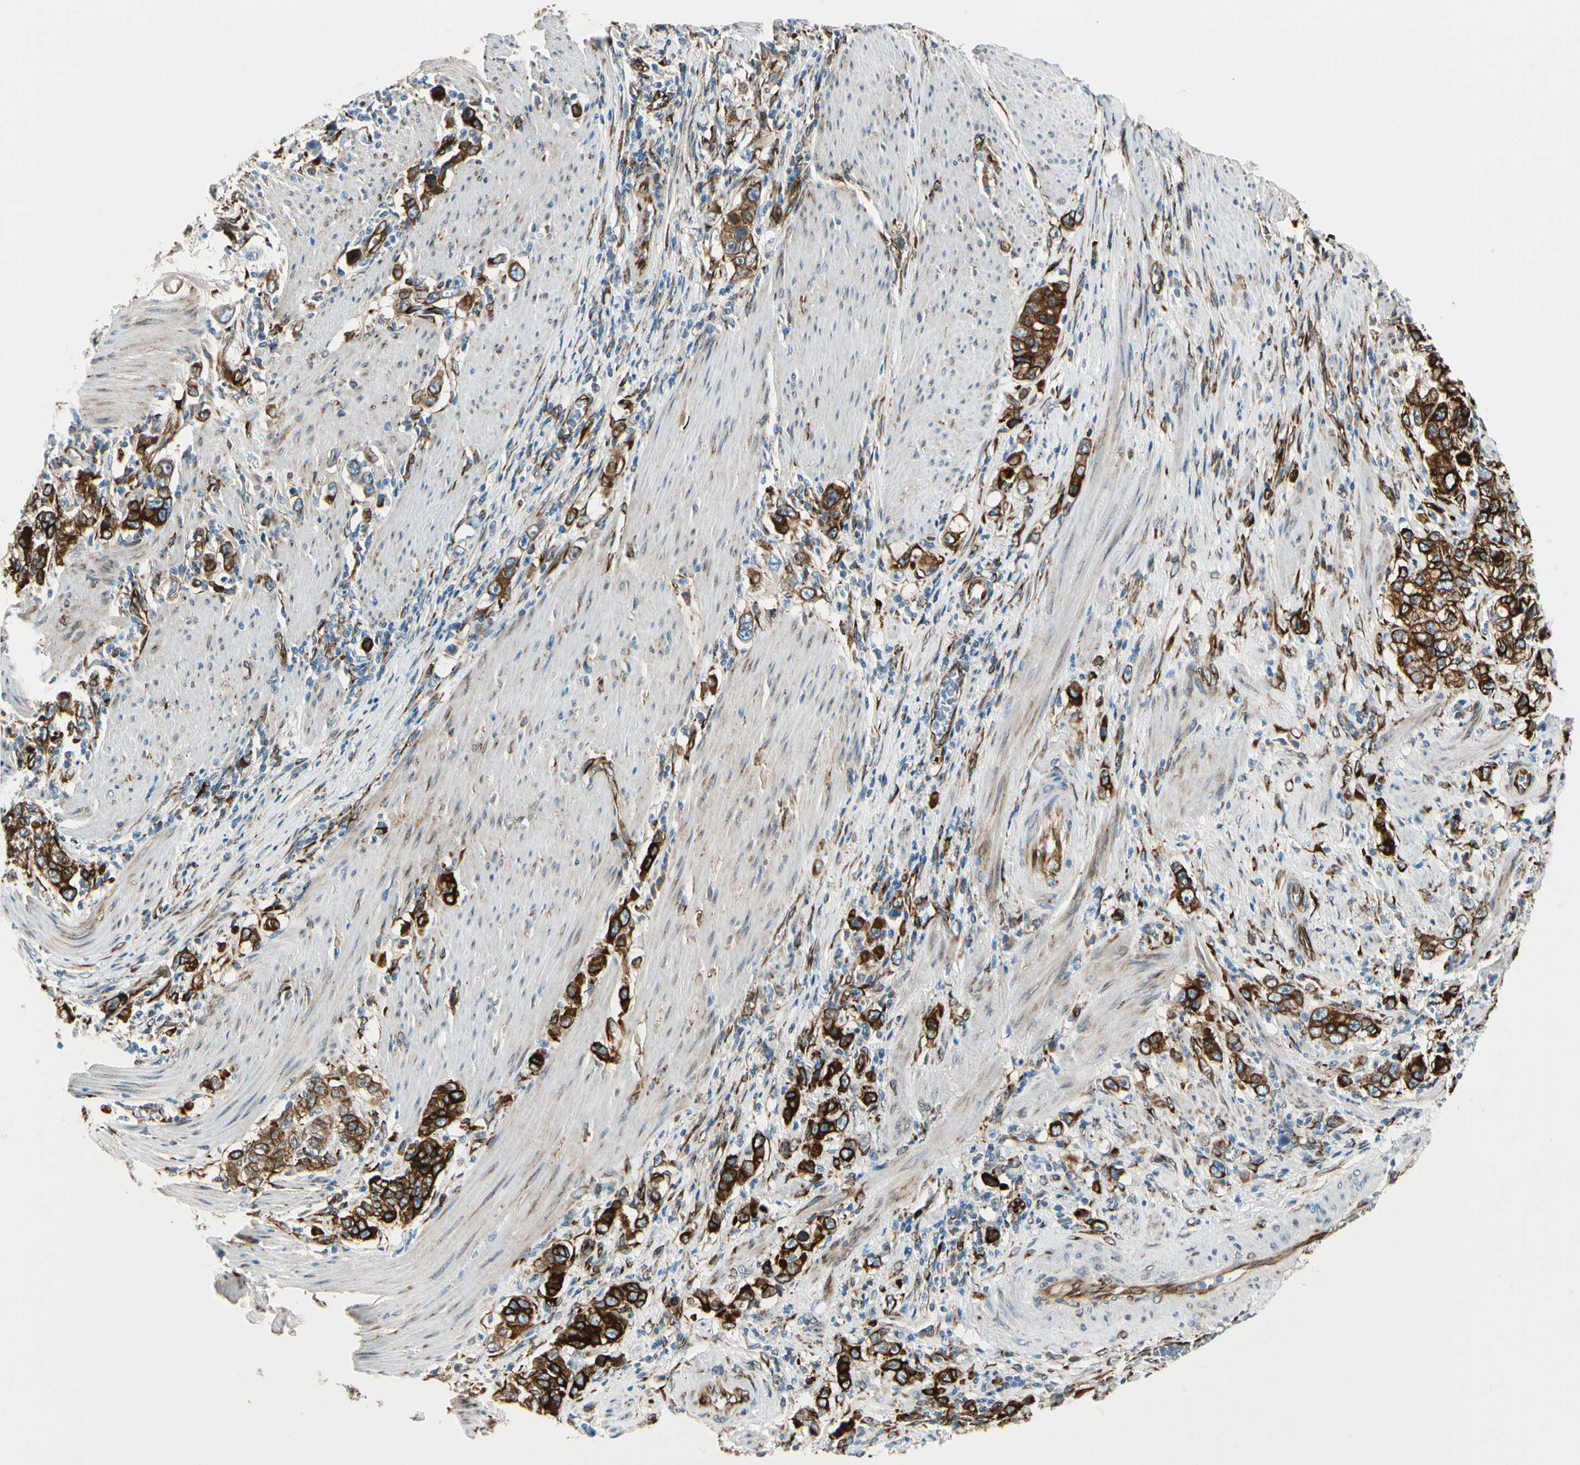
{"staining": {"intensity": "strong", "quantity": "25%-75%", "location": "cytoplasmic/membranous"}, "tissue": "stomach cancer", "cell_type": "Tumor cells", "image_type": "cancer", "snomed": [{"axis": "morphology", "description": "Adenocarcinoma, NOS"}, {"axis": "topography", "description": "Stomach, lower"}], "caption": "Approximately 25%-75% of tumor cells in stomach cancer (adenocarcinoma) demonstrate strong cytoplasmic/membranous protein staining as visualized by brown immunohistochemical staining.", "gene": "FKBP7", "patient": {"sex": "female", "age": 72}}